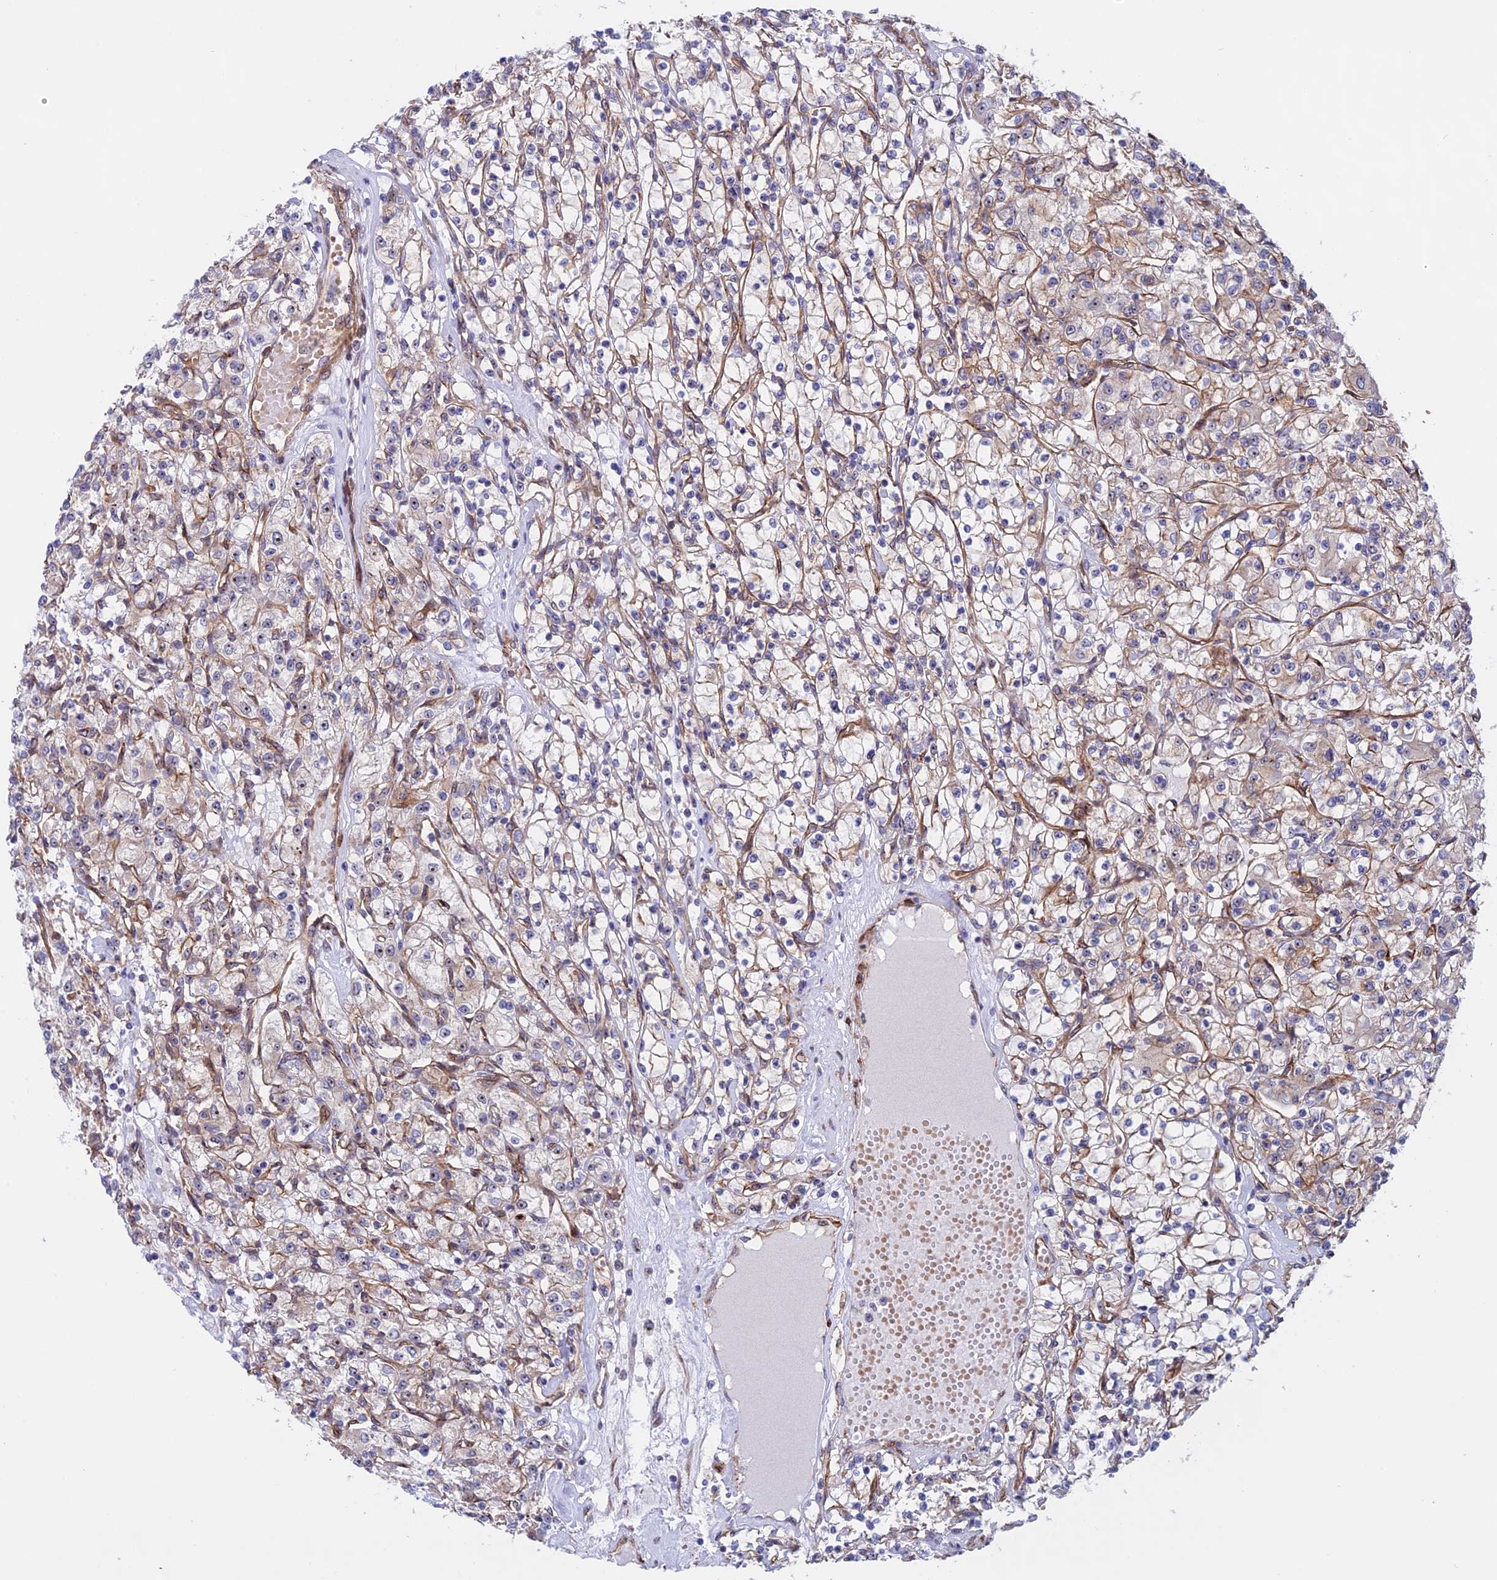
{"staining": {"intensity": "weak", "quantity": "<25%", "location": "cytoplasmic/membranous"}, "tissue": "renal cancer", "cell_type": "Tumor cells", "image_type": "cancer", "snomed": [{"axis": "morphology", "description": "Adenocarcinoma, NOS"}, {"axis": "topography", "description": "Kidney"}], "caption": "Immunohistochemical staining of renal adenocarcinoma shows no significant expression in tumor cells. (Brightfield microscopy of DAB (3,3'-diaminobenzidine) immunohistochemistry (IHC) at high magnification).", "gene": "DBNDD1", "patient": {"sex": "female", "age": 59}}